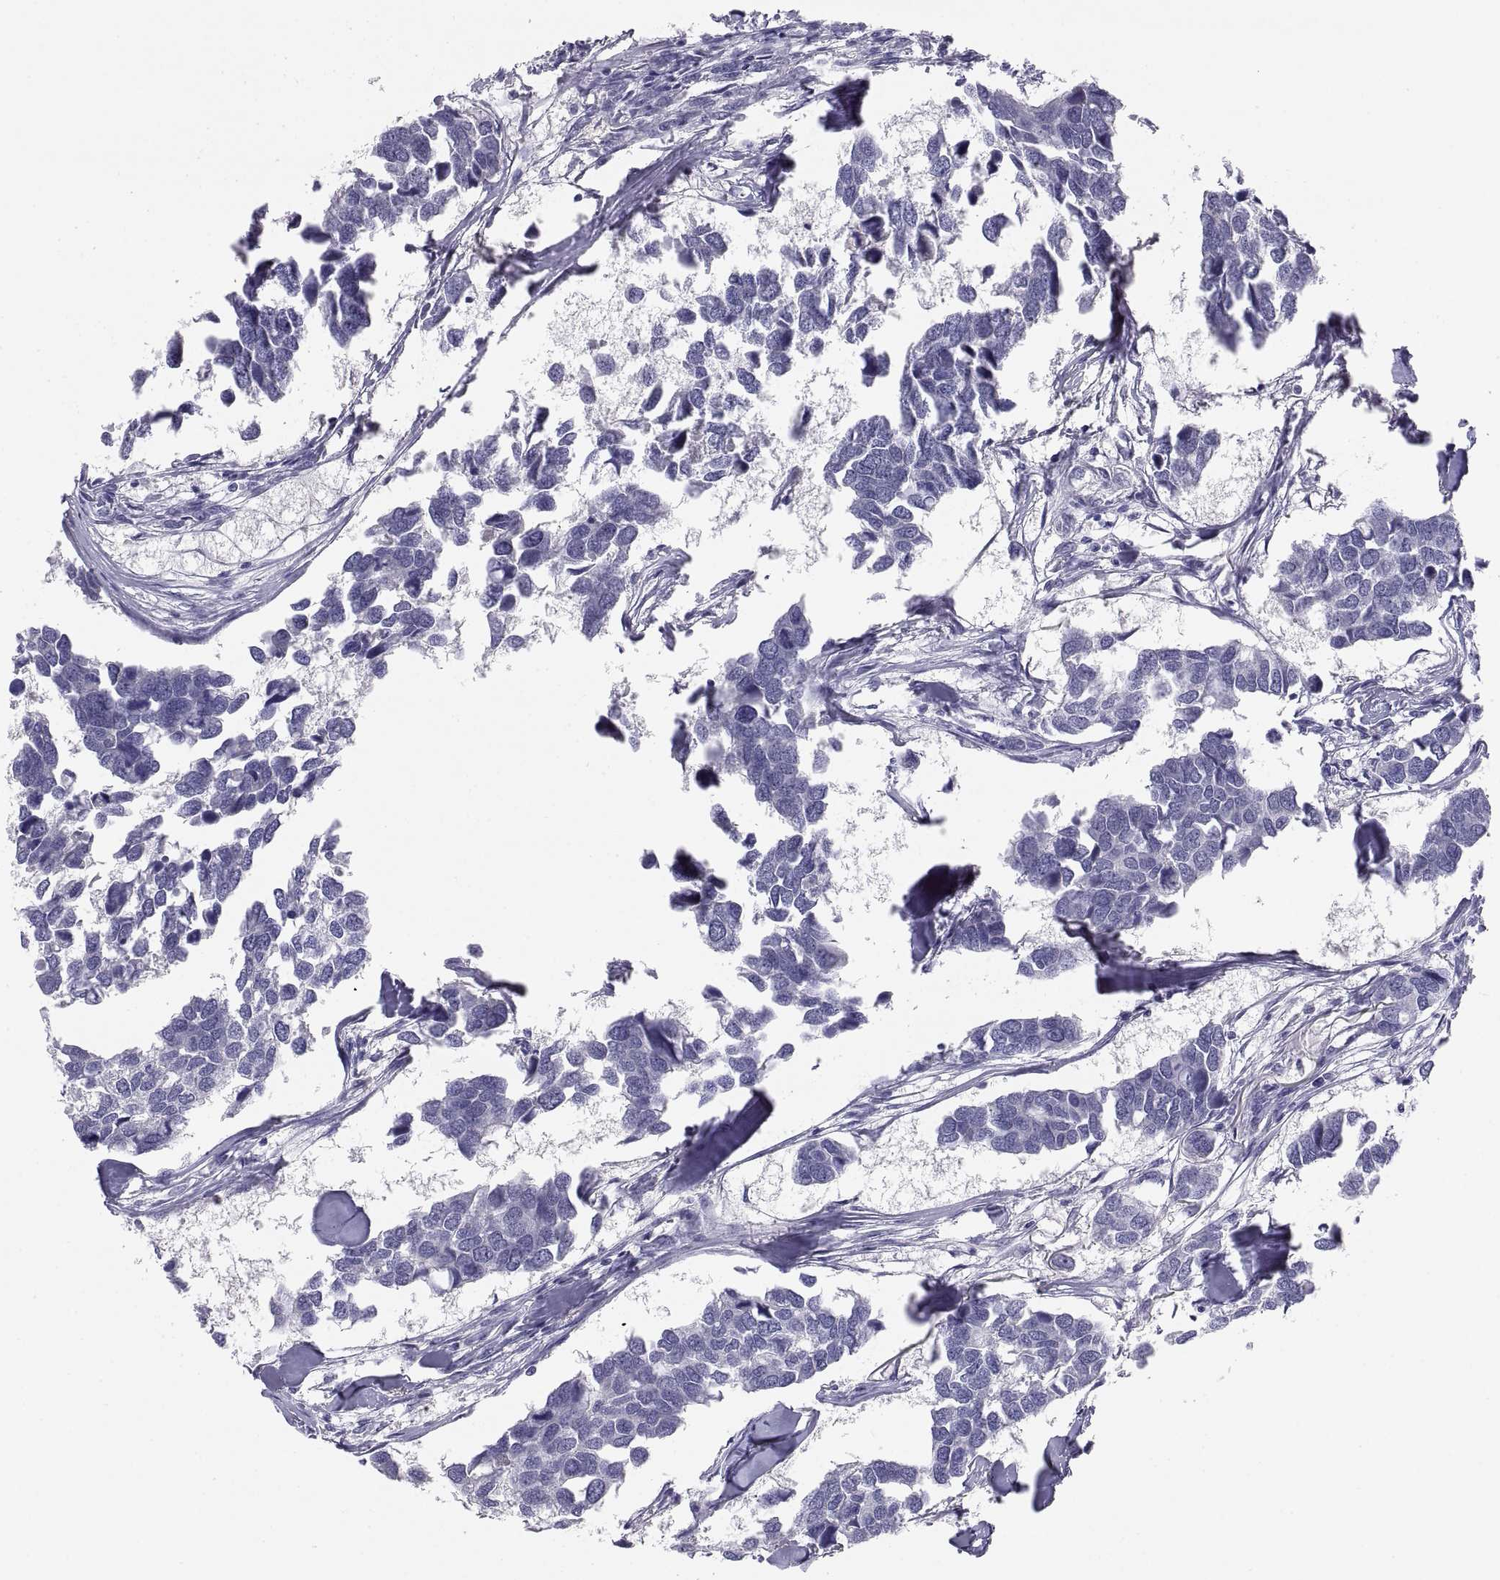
{"staining": {"intensity": "negative", "quantity": "none", "location": "none"}, "tissue": "breast cancer", "cell_type": "Tumor cells", "image_type": "cancer", "snomed": [{"axis": "morphology", "description": "Duct carcinoma"}, {"axis": "topography", "description": "Breast"}], "caption": "Immunohistochemistry image of breast infiltrating ductal carcinoma stained for a protein (brown), which exhibits no staining in tumor cells.", "gene": "STRC", "patient": {"sex": "female", "age": 83}}